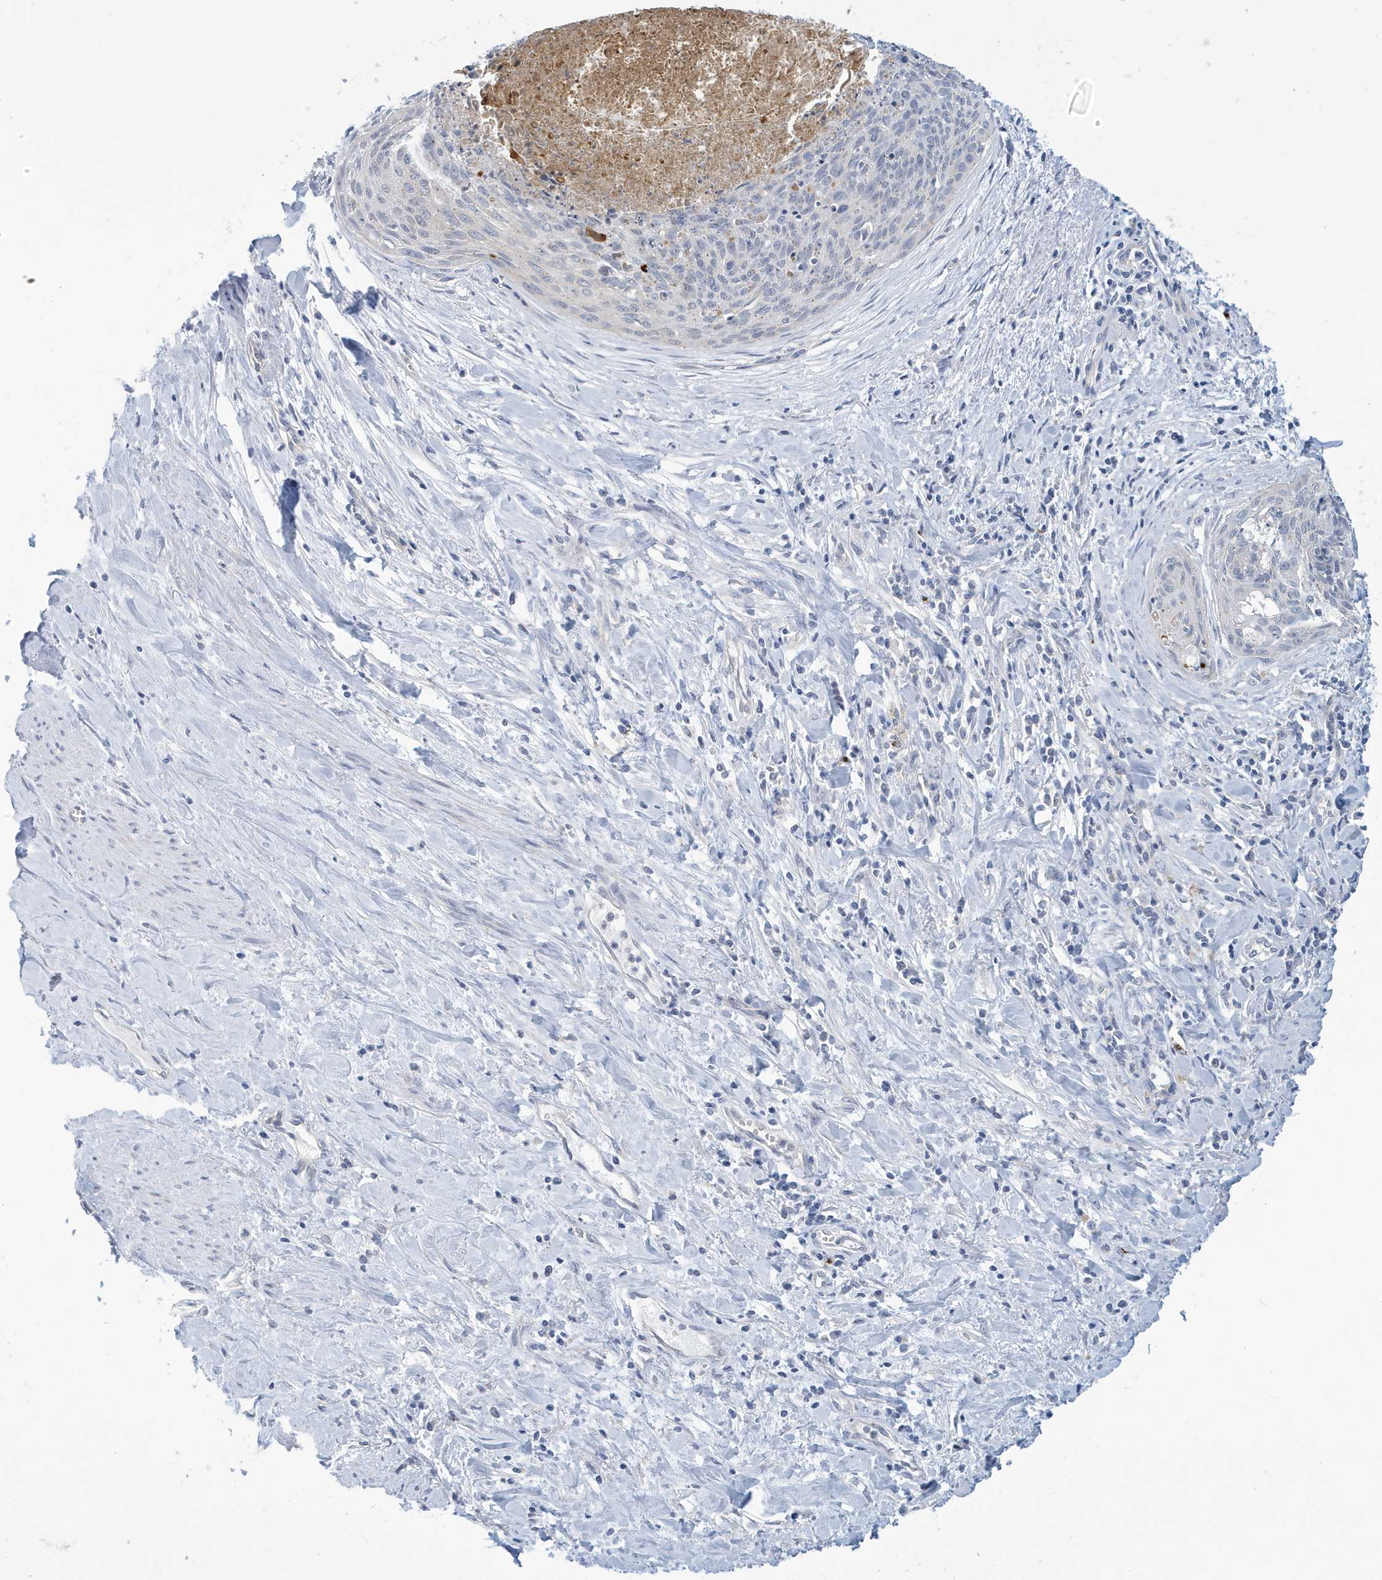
{"staining": {"intensity": "negative", "quantity": "none", "location": "none"}, "tissue": "cervical cancer", "cell_type": "Tumor cells", "image_type": "cancer", "snomed": [{"axis": "morphology", "description": "Squamous cell carcinoma, NOS"}, {"axis": "topography", "description": "Cervix"}], "caption": "Tumor cells show no significant protein staining in squamous cell carcinoma (cervical).", "gene": "VTA1", "patient": {"sex": "female", "age": 55}}